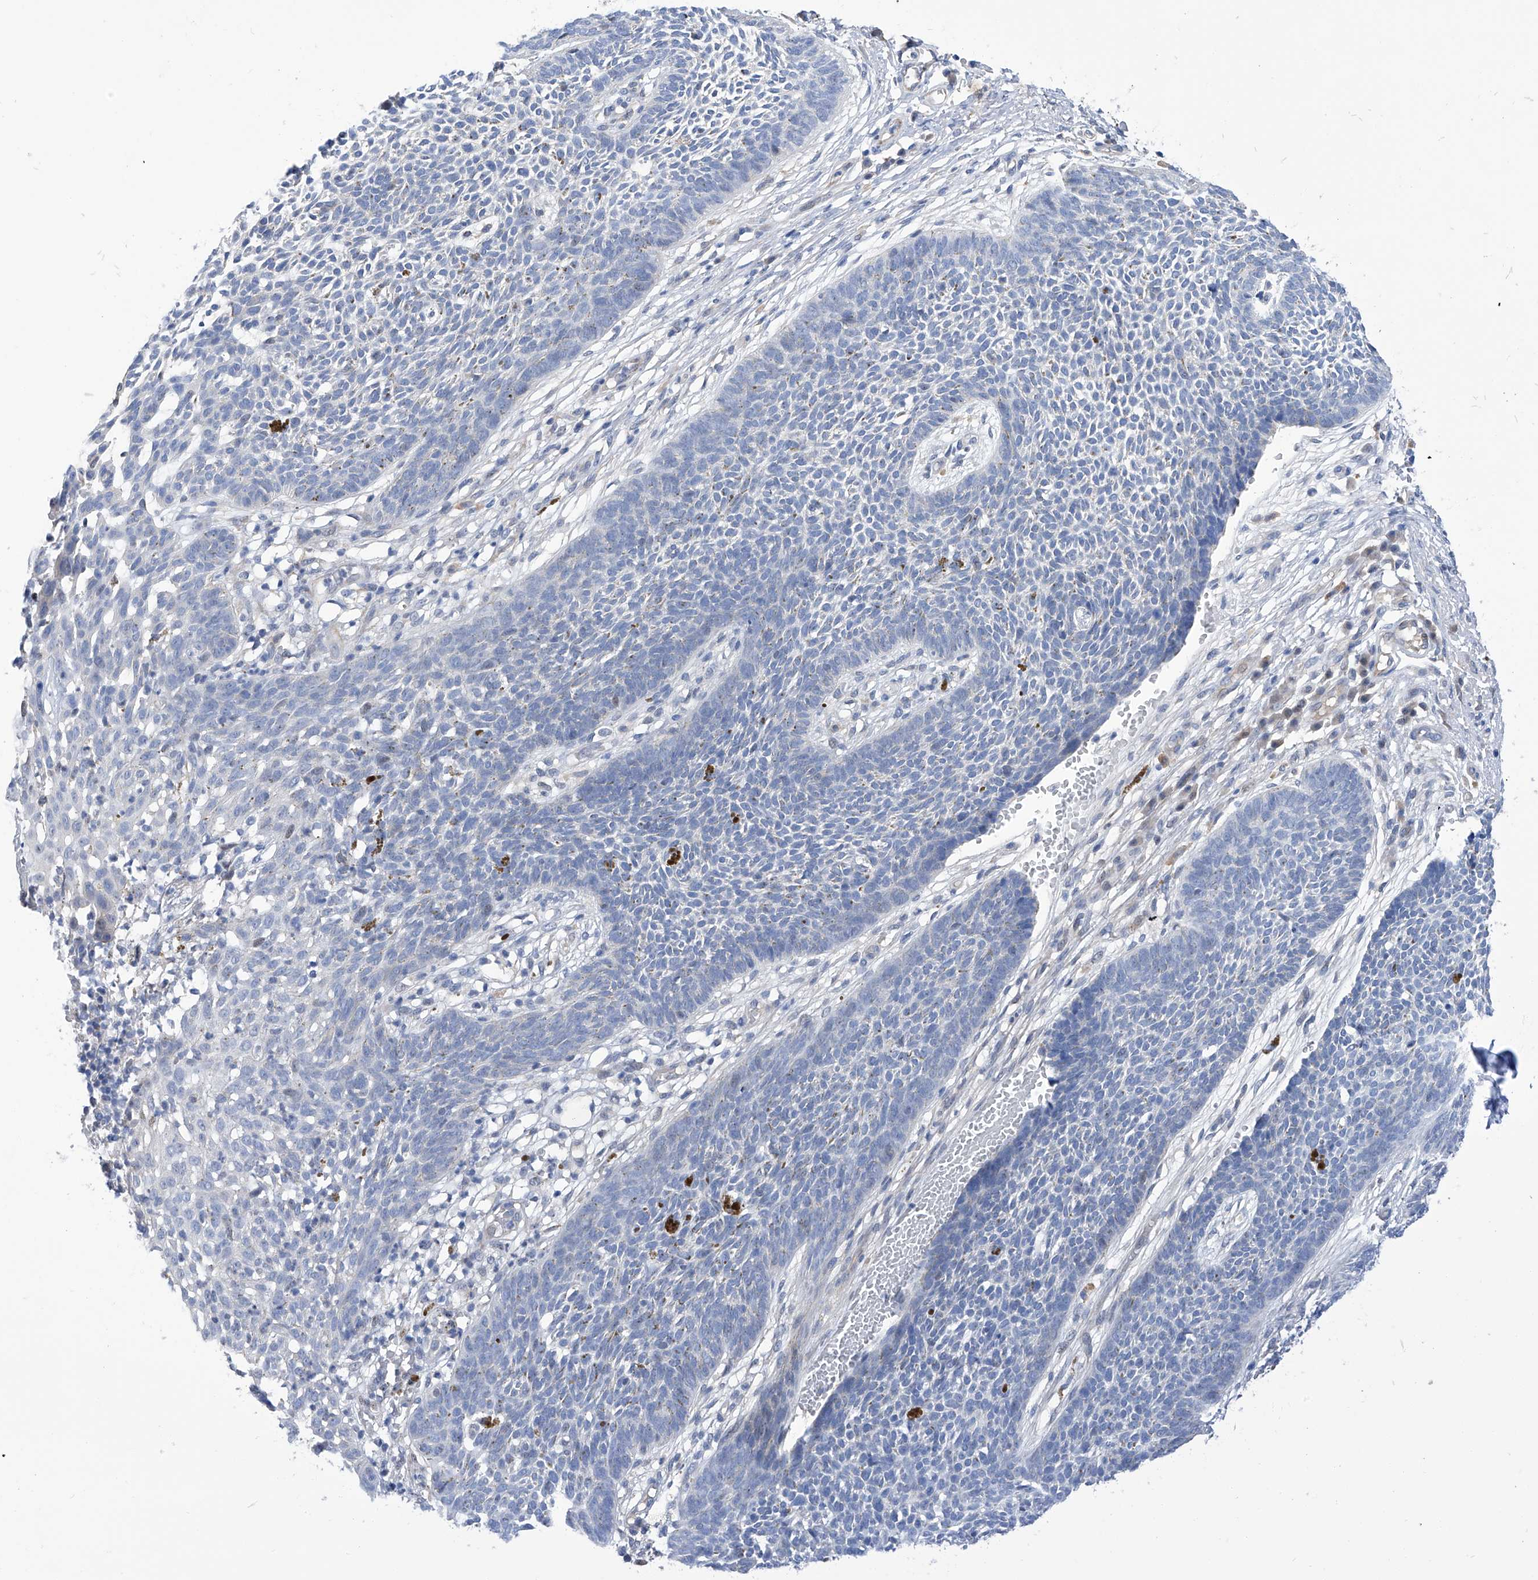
{"staining": {"intensity": "negative", "quantity": "none", "location": "none"}, "tissue": "skin cancer", "cell_type": "Tumor cells", "image_type": "cancer", "snomed": [{"axis": "morphology", "description": "Basal cell carcinoma"}, {"axis": "topography", "description": "Skin"}], "caption": "Immunohistochemistry image of neoplastic tissue: human skin cancer (basal cell carcinoma) stained with DAB (3,3'-diaminobenzidine) shows no significant protein expression in tumor cells. (DAB immunohistochemistry (IHC) with hematoxylin counter stain).", "gene": "PGM3", "patient": {"sex": "female", "age": 84}}